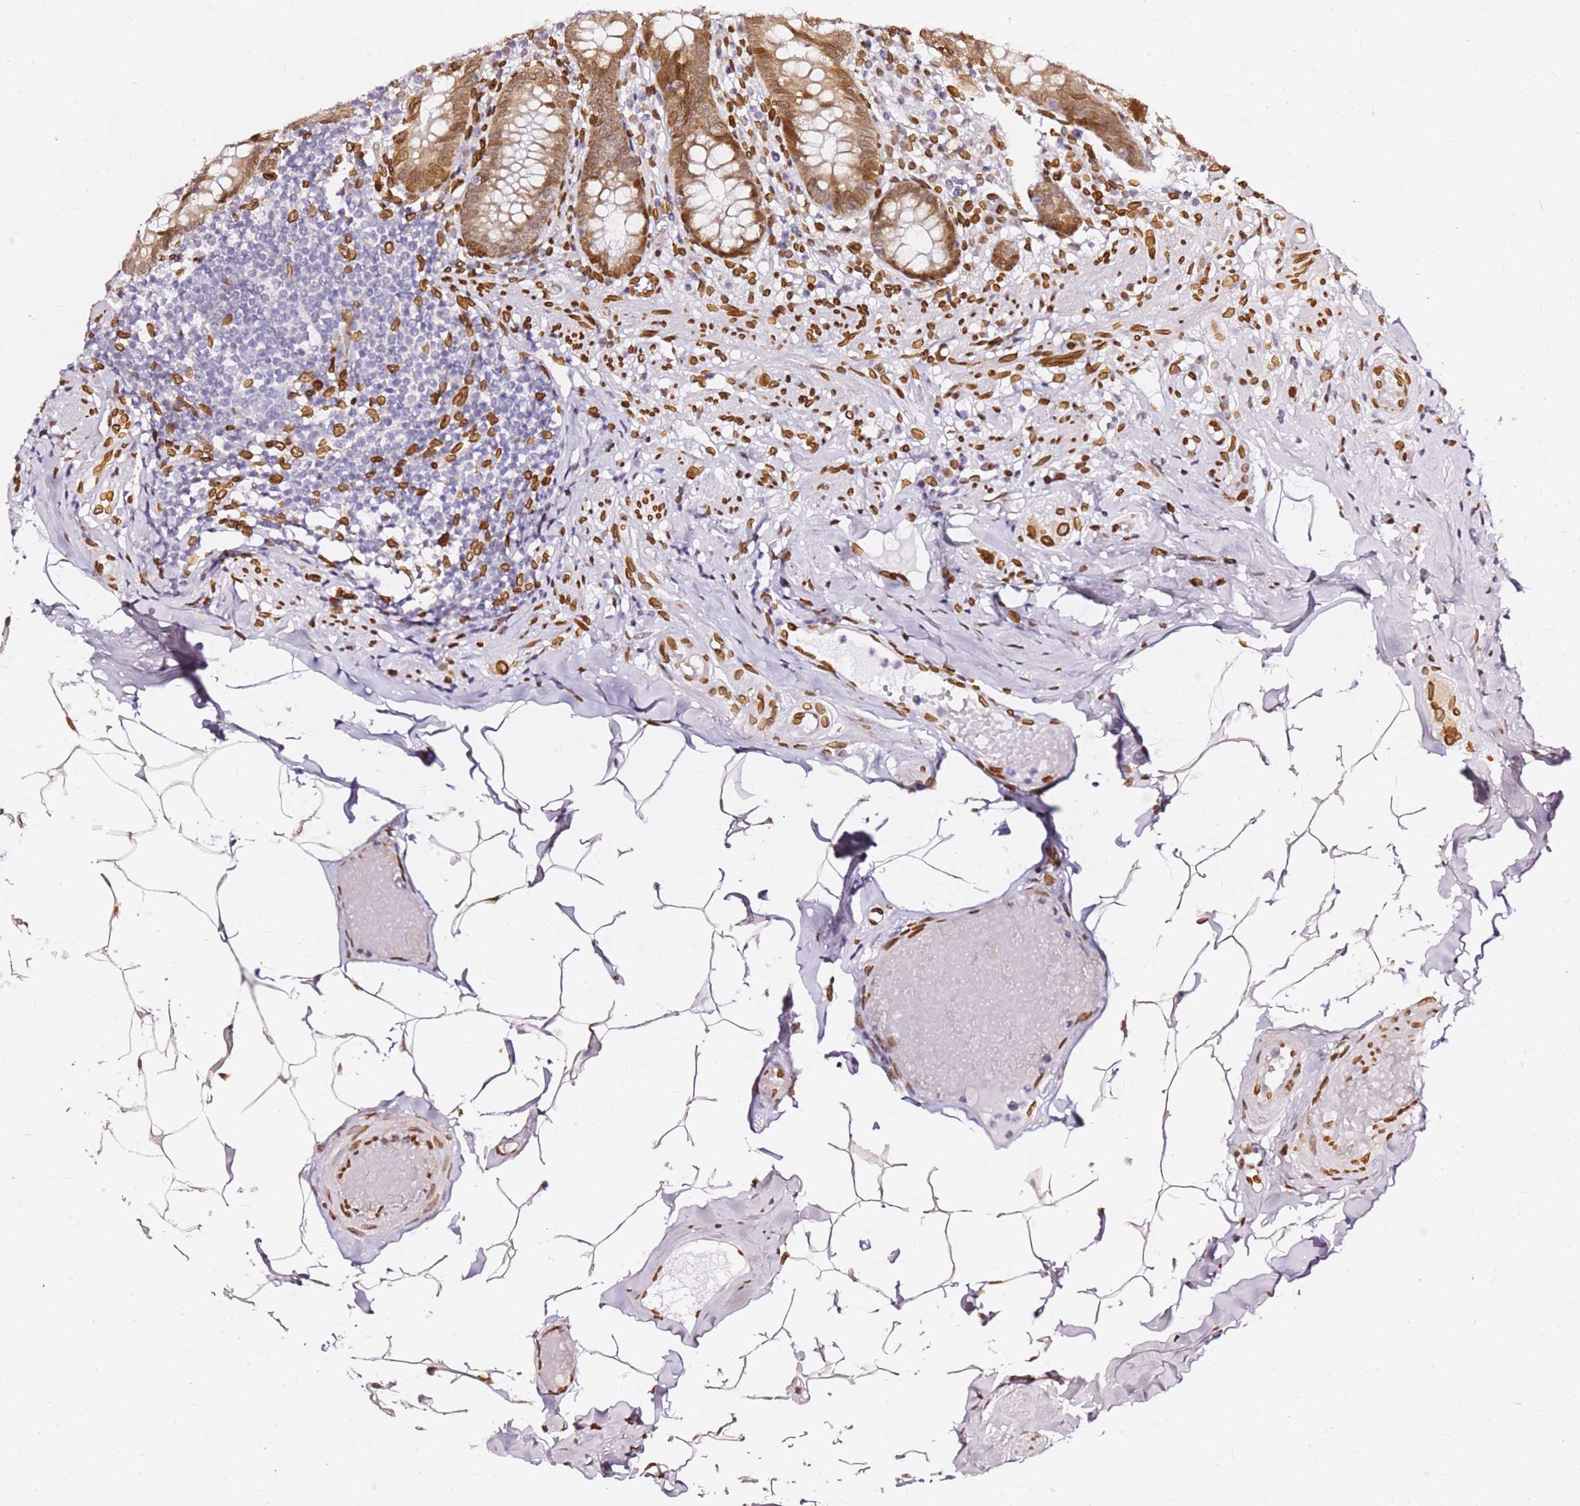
{"staining": {"intensity": "strong", "quantity": ">75%", "location": "cytoplasmic/membranous,nuclear"}, "tissue": "appendix", "cell_type": "Glandular cells", "image_type": "normal", "snomed": [{"axis": "morphology", "description": "Normal tissue, NOS"}, {"axis": "topography", "description": "Appendix"}], "caption": "An immunohistochemistry image of unremarkable tissue is shown. Protein staining in brown shows strong cytoplasmic/membranous,nuclear positivity in appendix within glandular cells.", "gene": "C6orf141", "patient": {"sex": "male", "age": 55}}